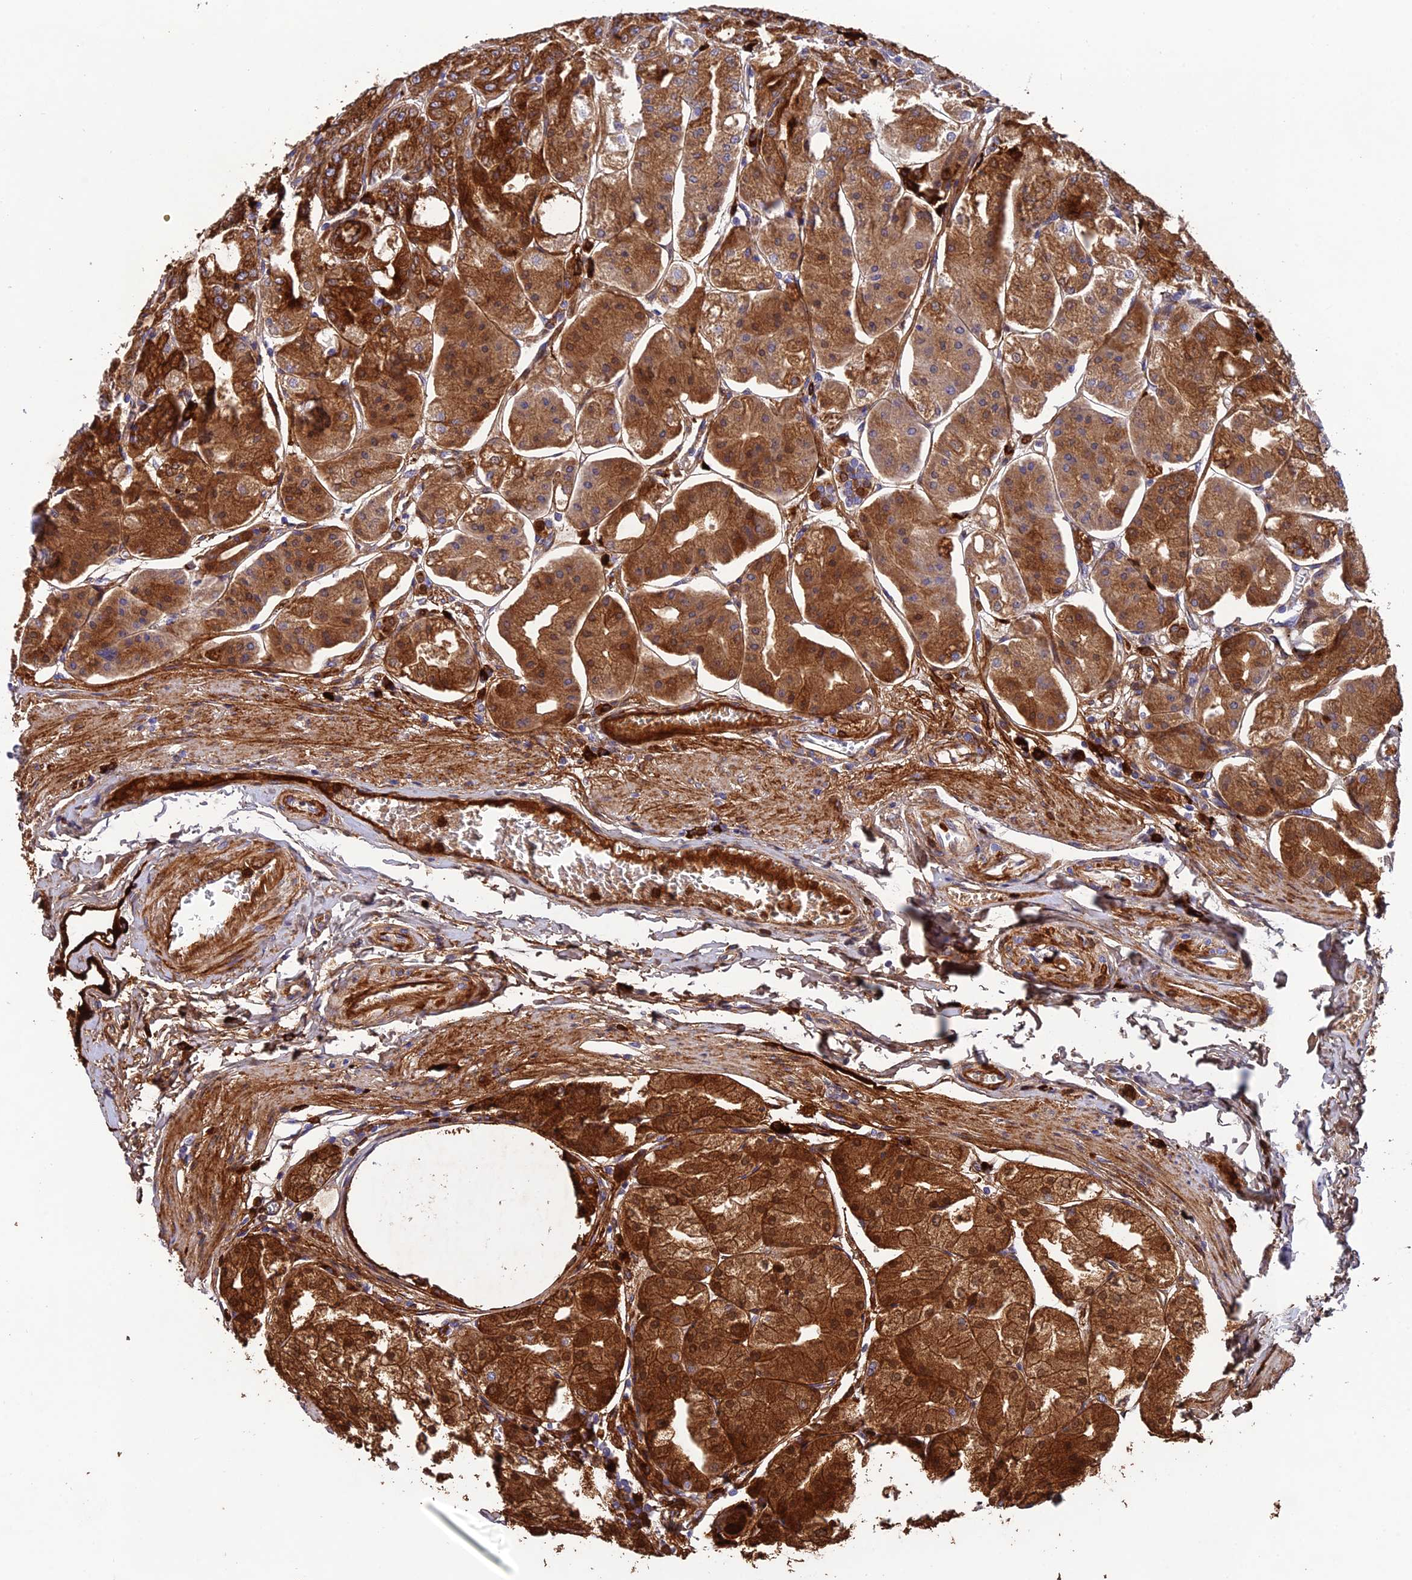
{"staining": {"intensity": "strong", "quantity": ">75%", "location": "cytoplasmic/membranous,nuclear"}, "tissue": "stomach", "cell_type": "Glandular cells", "image_type": "normal", "snomed": [{"axis": "morphology", "description": "Normal tissue, NOS"}, {"axis": "topography", "description": "Stomach, lower"}], "caption": "A photomicrograph of human stomach stained for a protein exhibits strong cytoplasmic/membranous,nuclear brown staining in glandular cells. The protein of interest is shown in brown color, while the nuclei are stained blue.", "gene": "CPSF4L", "patient": {"sex": "male", "age": 71}}